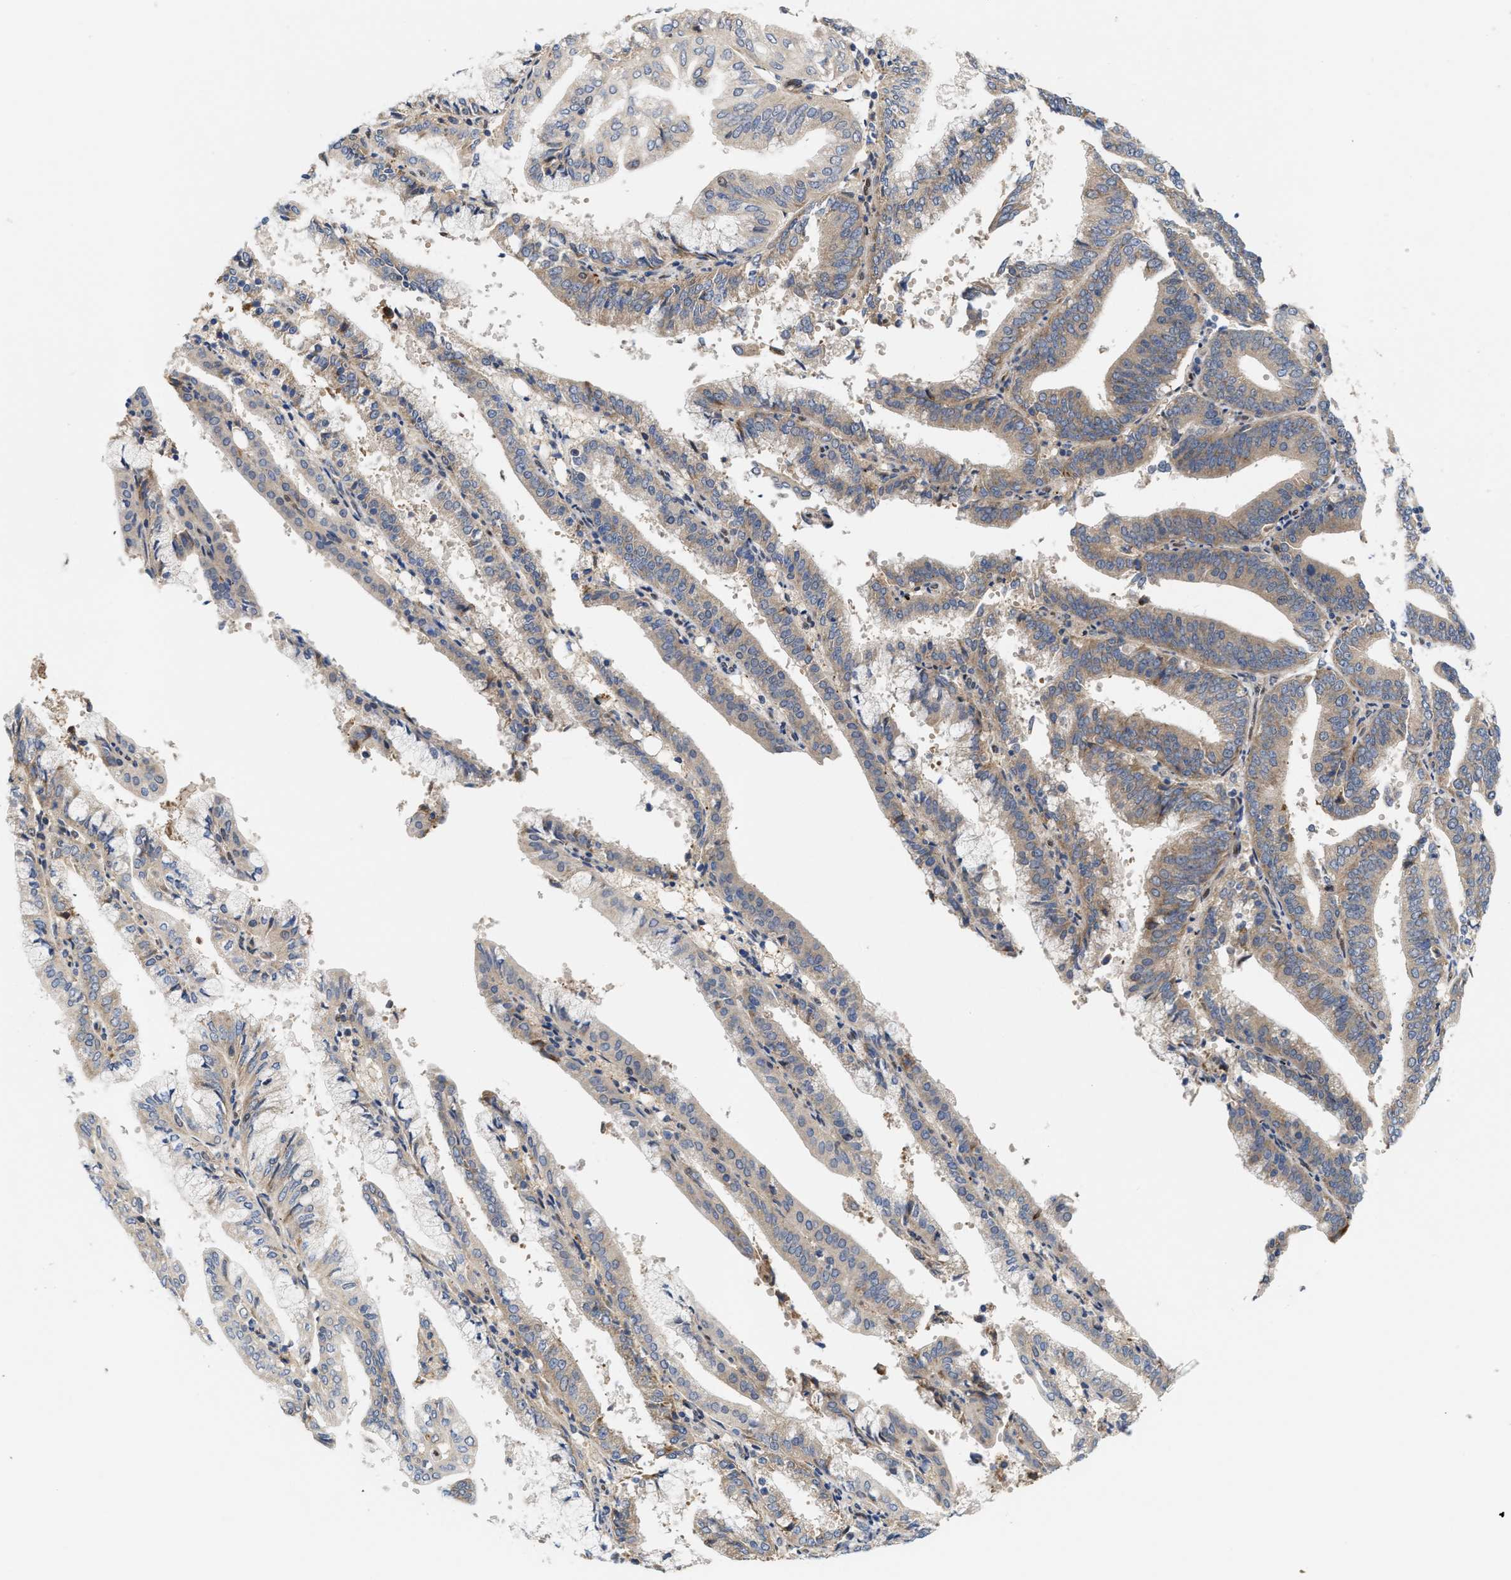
{"staining": {"intensity": "weak", "quantity": ">75%", "location": "cytoplasmic/membranous"}, "tissue": "endometrial cancer", "cell_type": "Tumor cells", "image_type": "cancer", "snomed": [{"axis": "morphology", "description": "Adenocarcinoma, NOS"}, {"axis": "topography", "description": "Endometrium"}], "caption": "This image exhibits IHC staining of endometrial adenocarcinoma, with low weak cytoplasmic/membranous expression in approximately >75% of tumor cells.", "gene": "TCF4", "patient": {"sex": "female", "age": 63}}